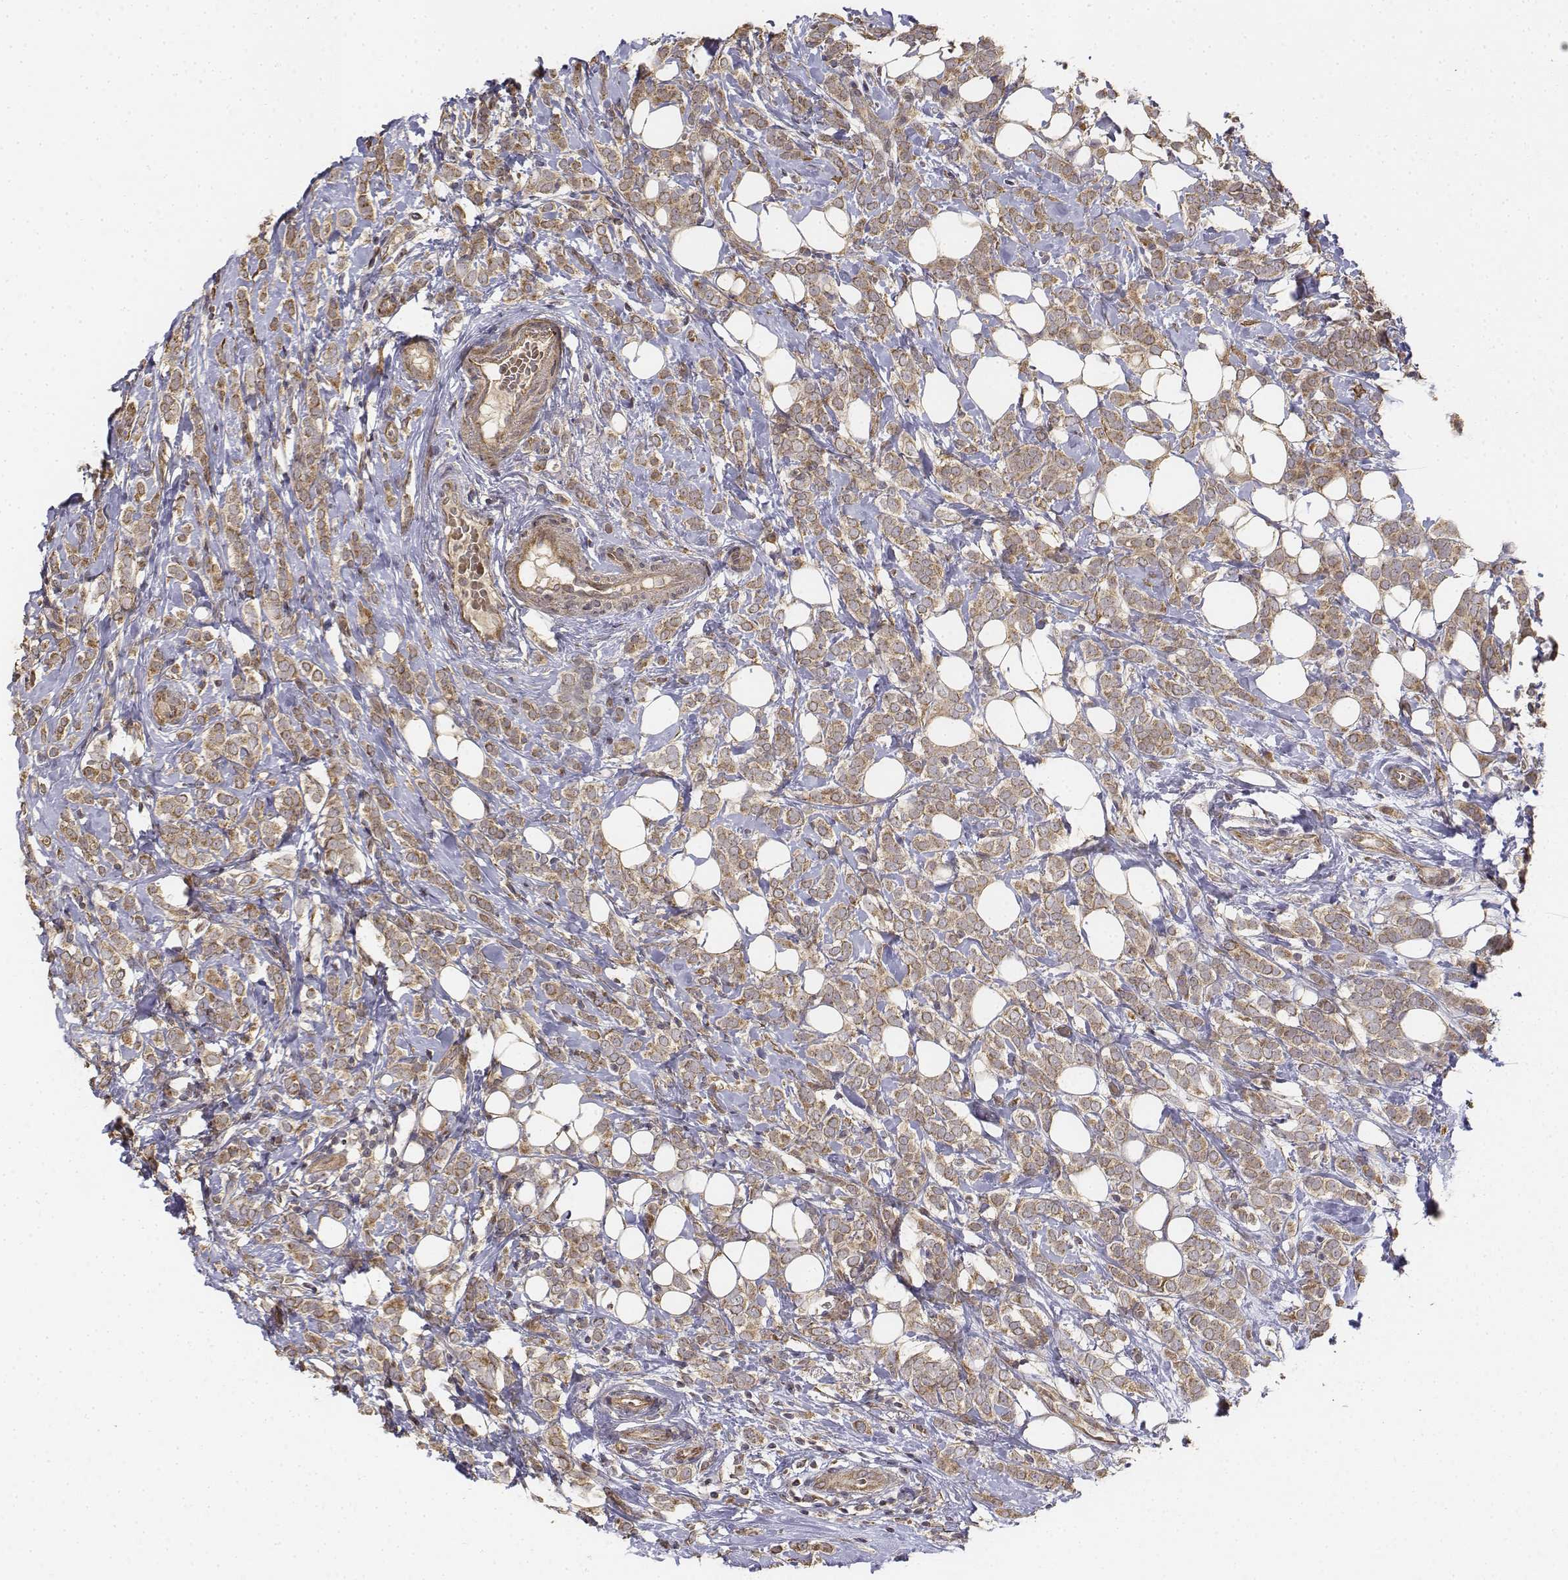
{"staining": {"intensity": "moderate", "quantity": ">75%", "location": "cytoplasmic/membranous"}, "tissue": "breast cancer", "cell_type": "Tumor cells", "image_type": "cancer", "snomed": [{"axis": "morphology", "description": "Lobular carcinoma"}, {"axis": "topography", "description": "Breast"}], "caption": "Immunohistochemical staining of human lobular carcinoma (breast) shows medium levels of moderate cytoplasmic/membranous protein staining in approximately >75% of tumor cells.", "gene": "FBXO21", "patient": {"sex": "female", "age": 49}}